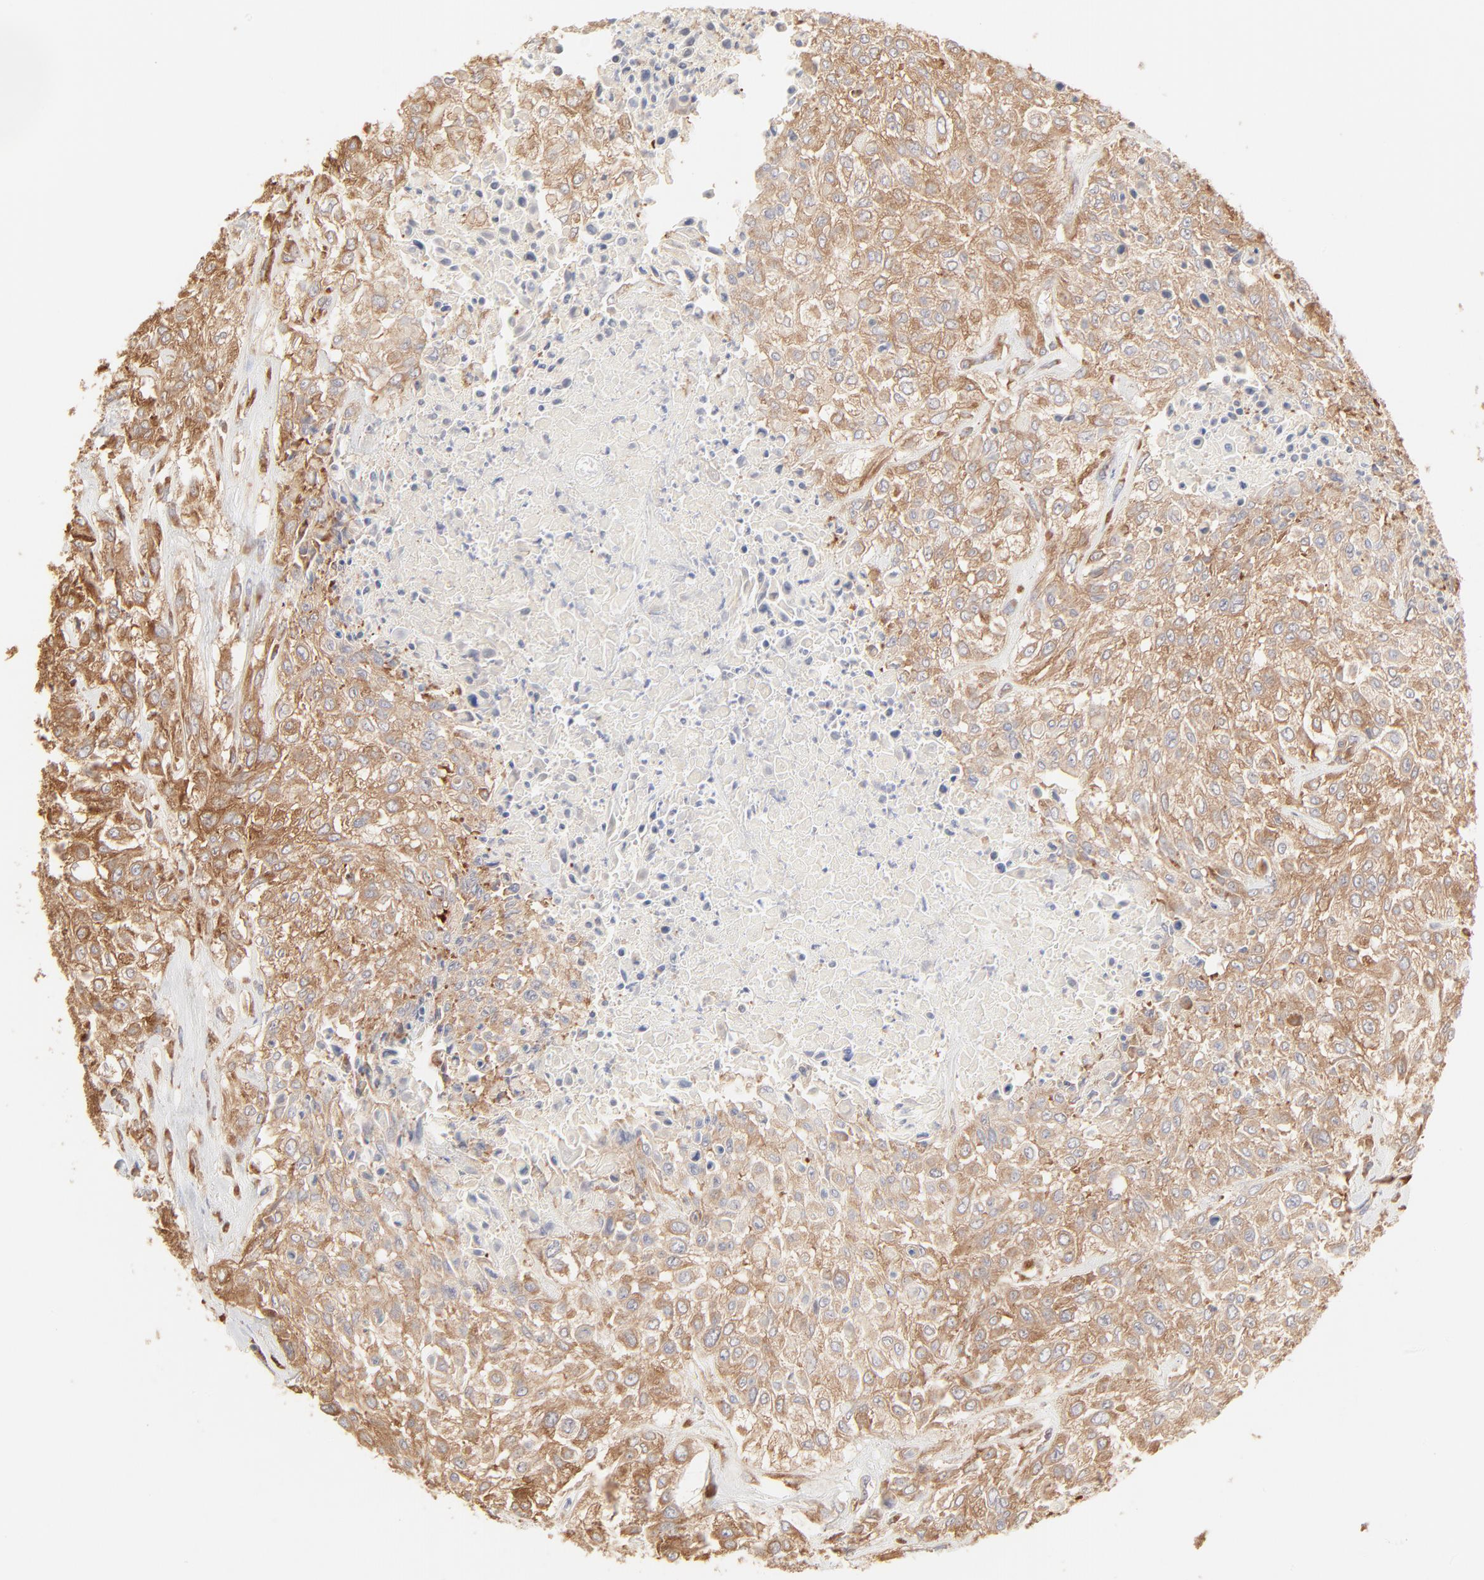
{"staining": {"intensity": "moderate", "quantity": ">75%", "location": "cytoplasmic/membranous"}, "tissue": "urothelial cancer", "cell_type": "Tumor cells", "image_type": "cancer", "snomed": [{"axis": "morphology", "description": "Urothelial carcinoma, High grade"}, {"axis": "topography", "description": "Urinary bladder"}], "caption": "Urothelial cancer was stained to show a protein in brown. There is medium levels of moderate cytoplasmic/membranous positivity in about >75% of tumor cells.", "gene": "RPS20", "patient": {"sex": "male", "age": 57}}